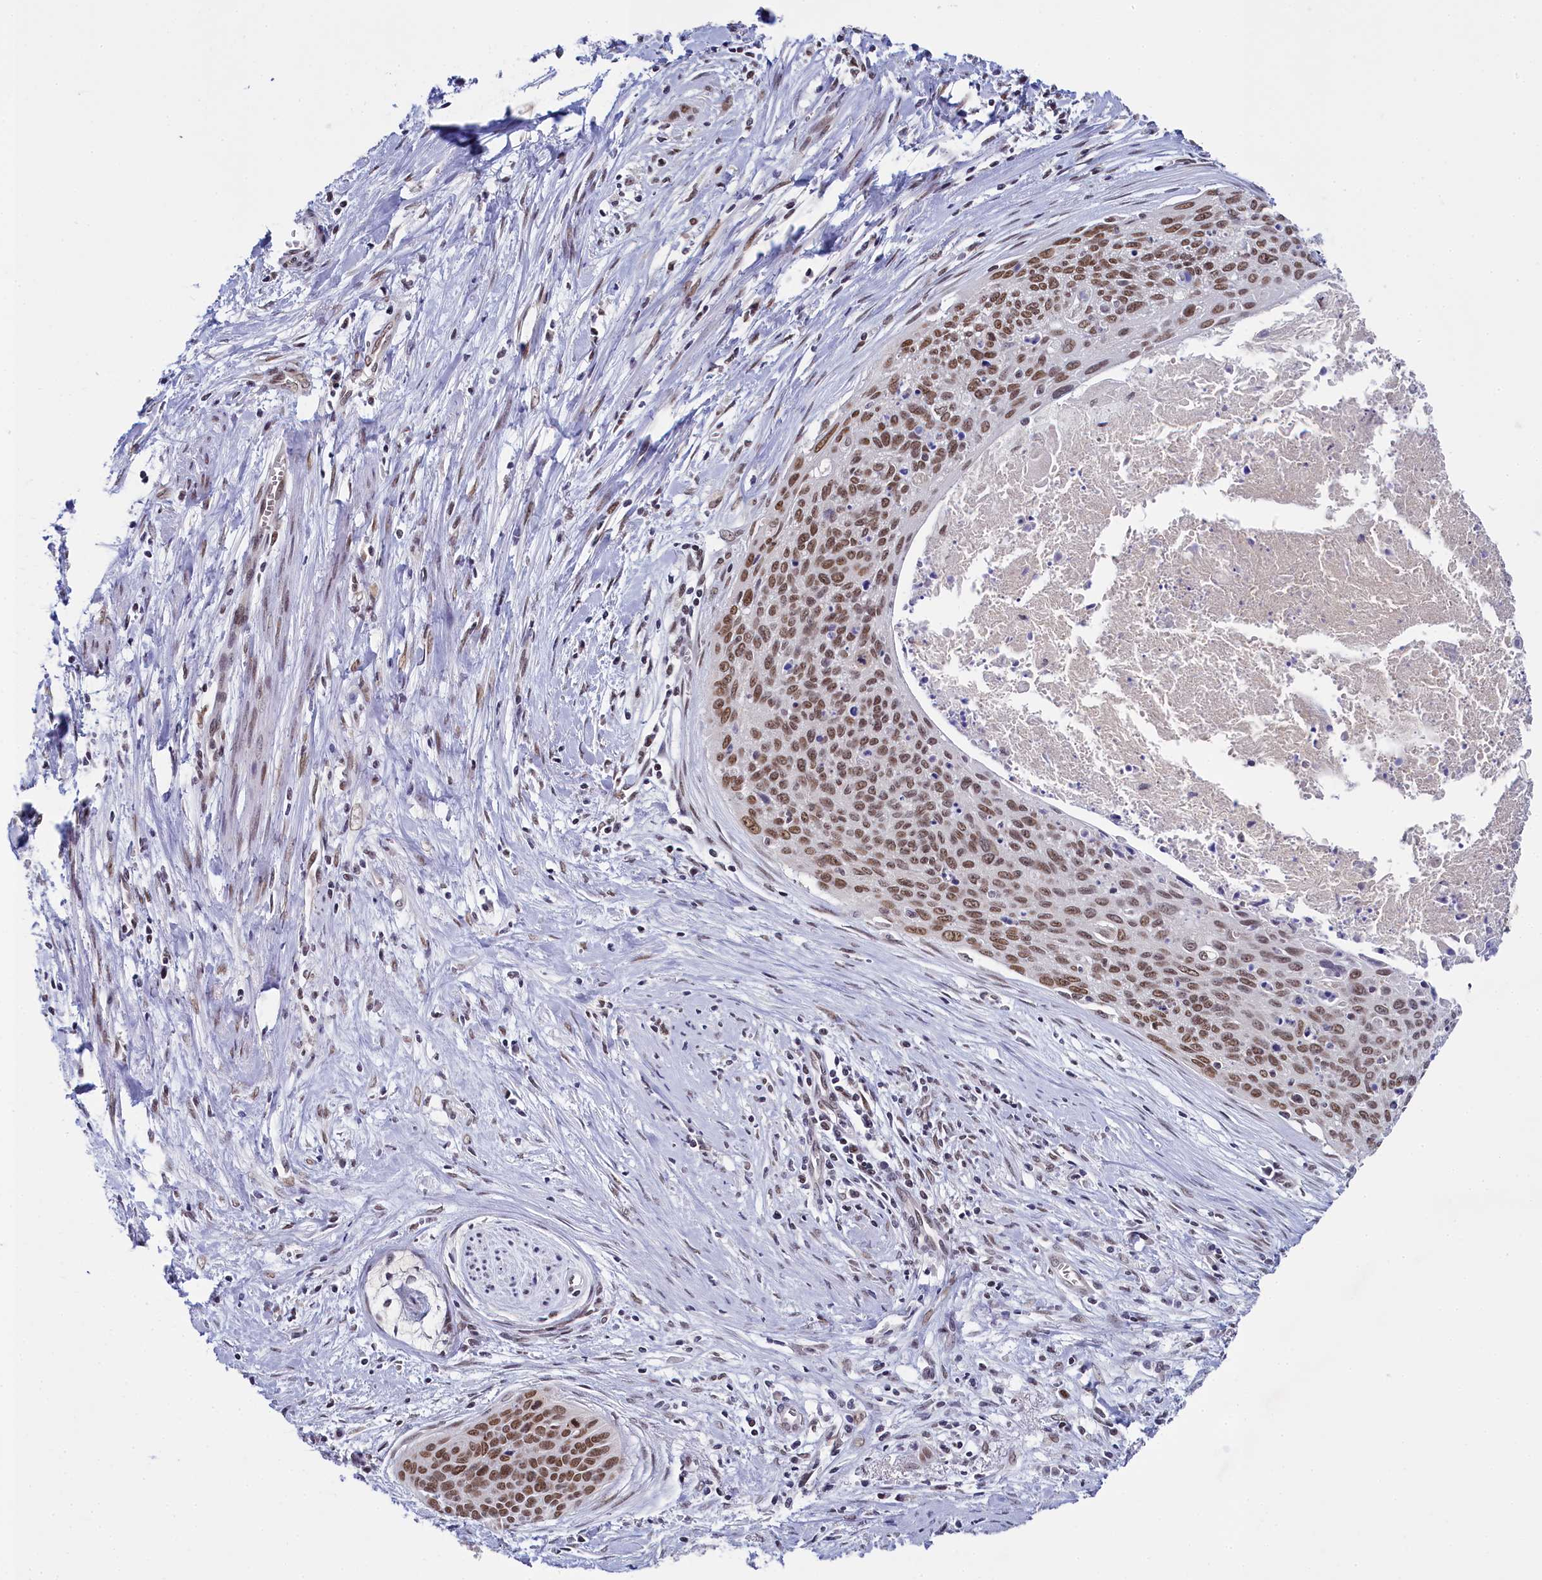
{"staining": {"intensity": "moderate", "quantity": ">75%", "location": "nuclear"}, "tissue": "cervical cancer", "cell_type": "Tumor cells", "image_type": "cancer", "snomed": [{"axis": "morphology", "description": "Squamous cell carcinoma, NOS"}, {"axis": "topography", "description": "Cervix"}], "caption": "The photomicrograph shows immunohistochemical staining of squamous cell carcinoma (cervical). There is moderate nuclear staining is identified in about >75% of tumor cells.", "gene": "PPHLN1", "patient": {"sex": "female", "age": 55}}